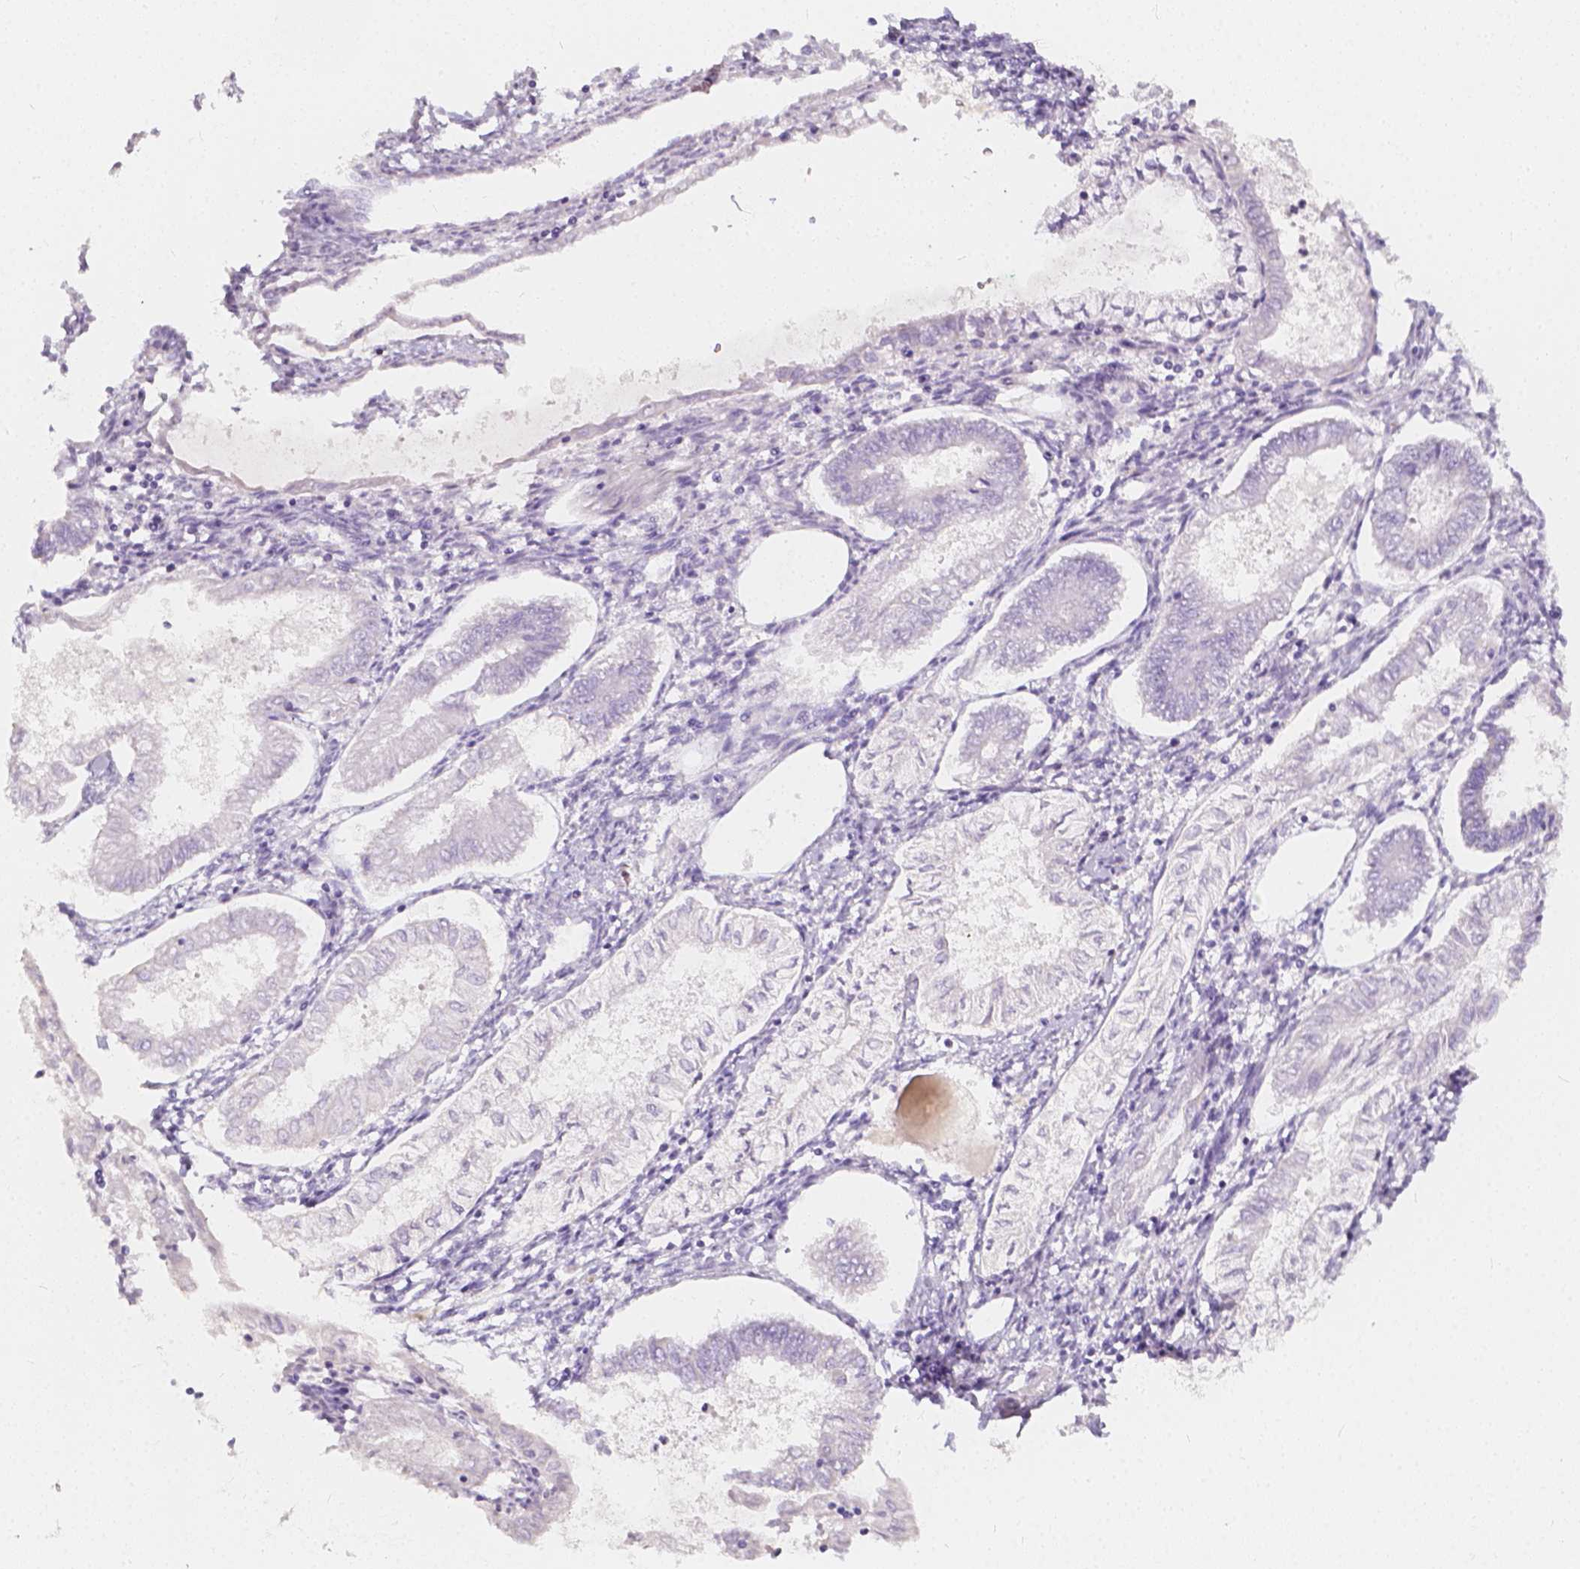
{"staining": {"intensity": "negative", "quantity": "none", "location": "none"}, "tissue": "endometrial cancer", "cell_type": "Tumor cells", "image_type": "cancer", "snomed": [{"axis": "morphology", "description": "Adenocarcinoma, NOS"}, {"axis": "topography", "description": "Endometrium"}], "caption": "There is no significant positivity in tumor cells of adenocarcinoma (endometrial).", "gene": "RBFOX1", "patient": {"sex": "female", "age": 68}}